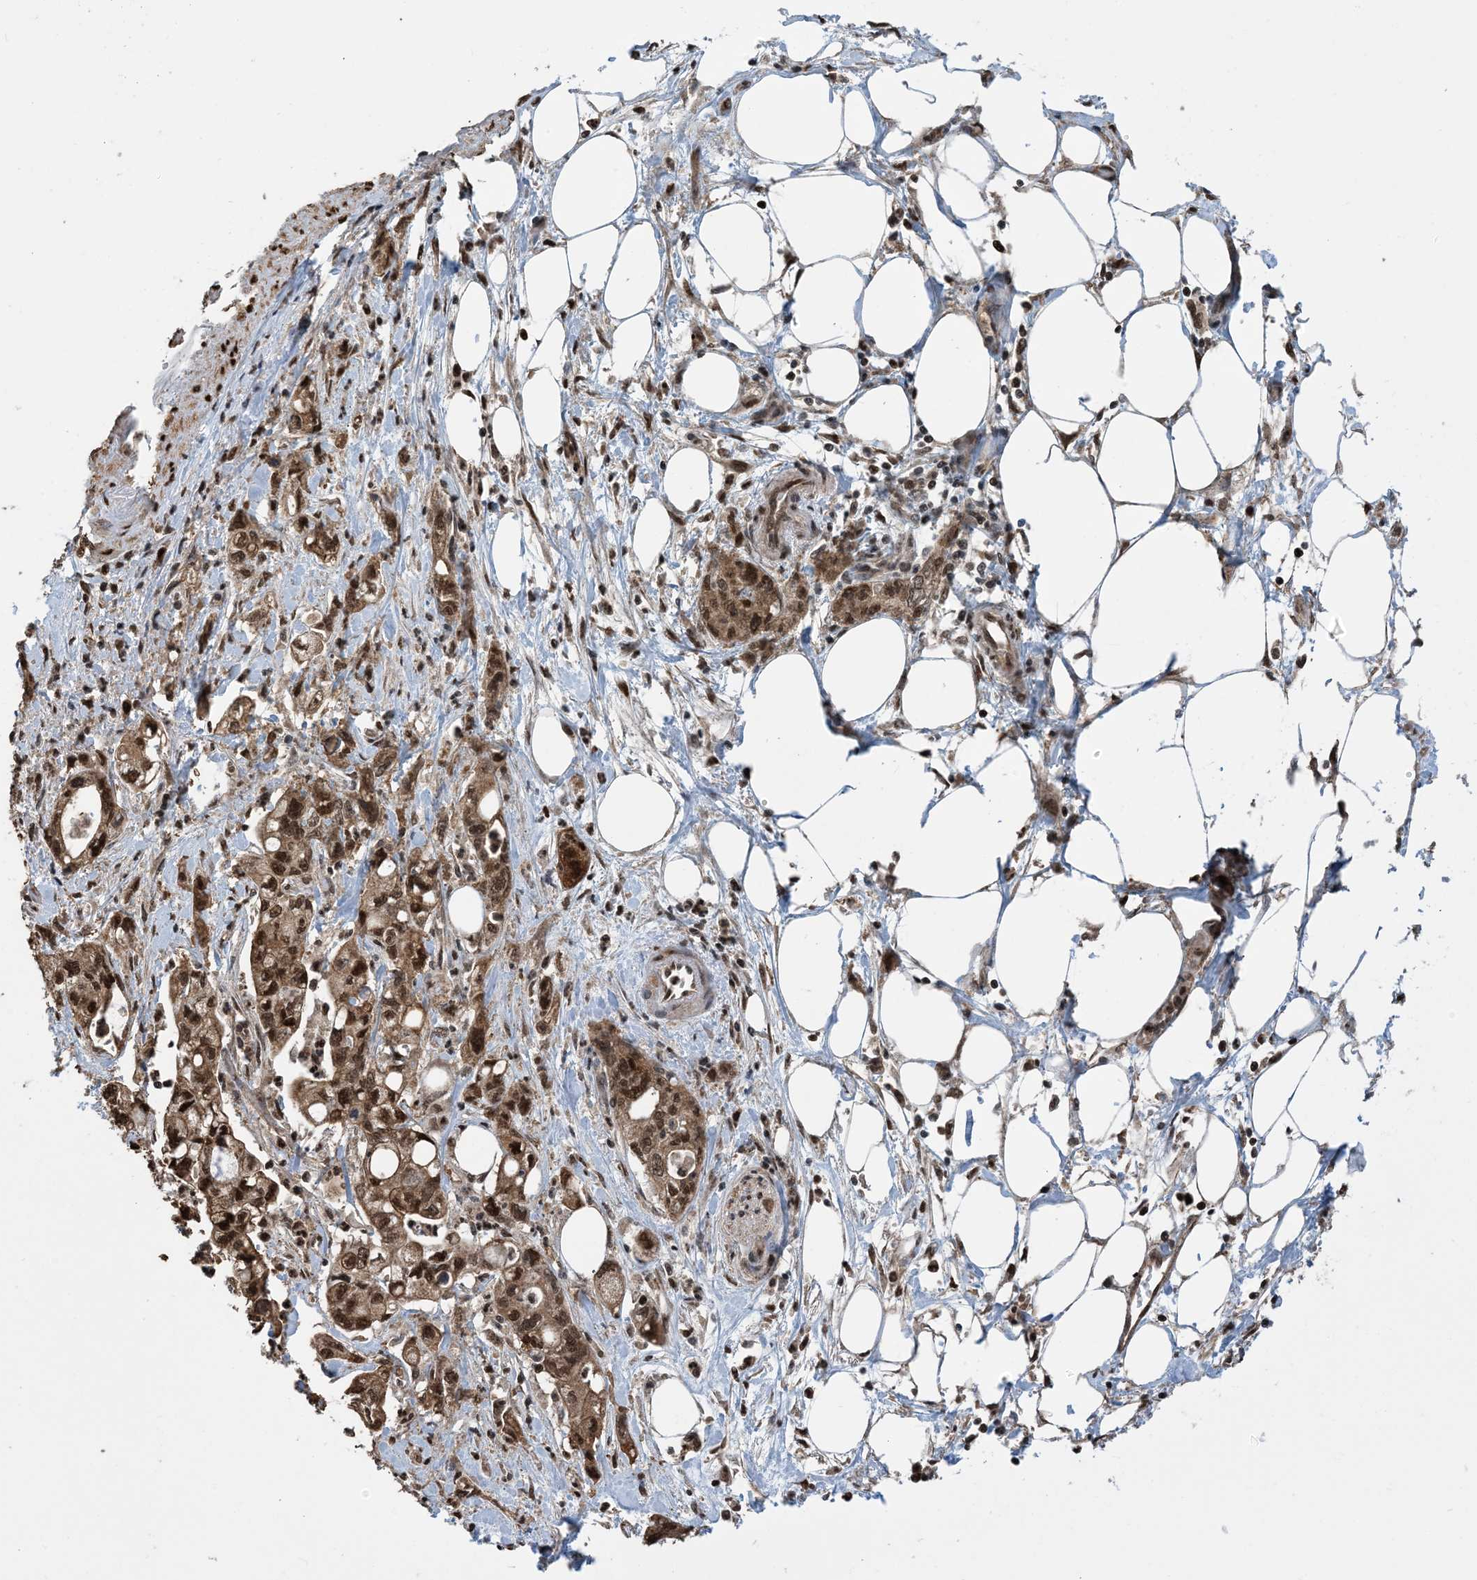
{"staining": {"intensity": "strong", "quantity": ">75%", "location": "cytoplasmic/membranous,nuclear"}, "tissue": "pancreatic cancer", "cell_type": "Tumor cells", "image_type": "cancer", "snomed": [{"axis": "morphology", "description": "Adenocarcinoma, NOS"}, {"axis": "topography", "description": "Pancreas"}], "caption": "A high-resolution histopathology image shows immunohistochemistry (IHC) staining of pancreatic cancer (adenocarcinoma), which reveals strong cytoplasmic/membranous and nuclear expression in approximately >75% of tumor cells.", "gene": "HSPA1A", "patient": {"sex": "male", "age": 70}}